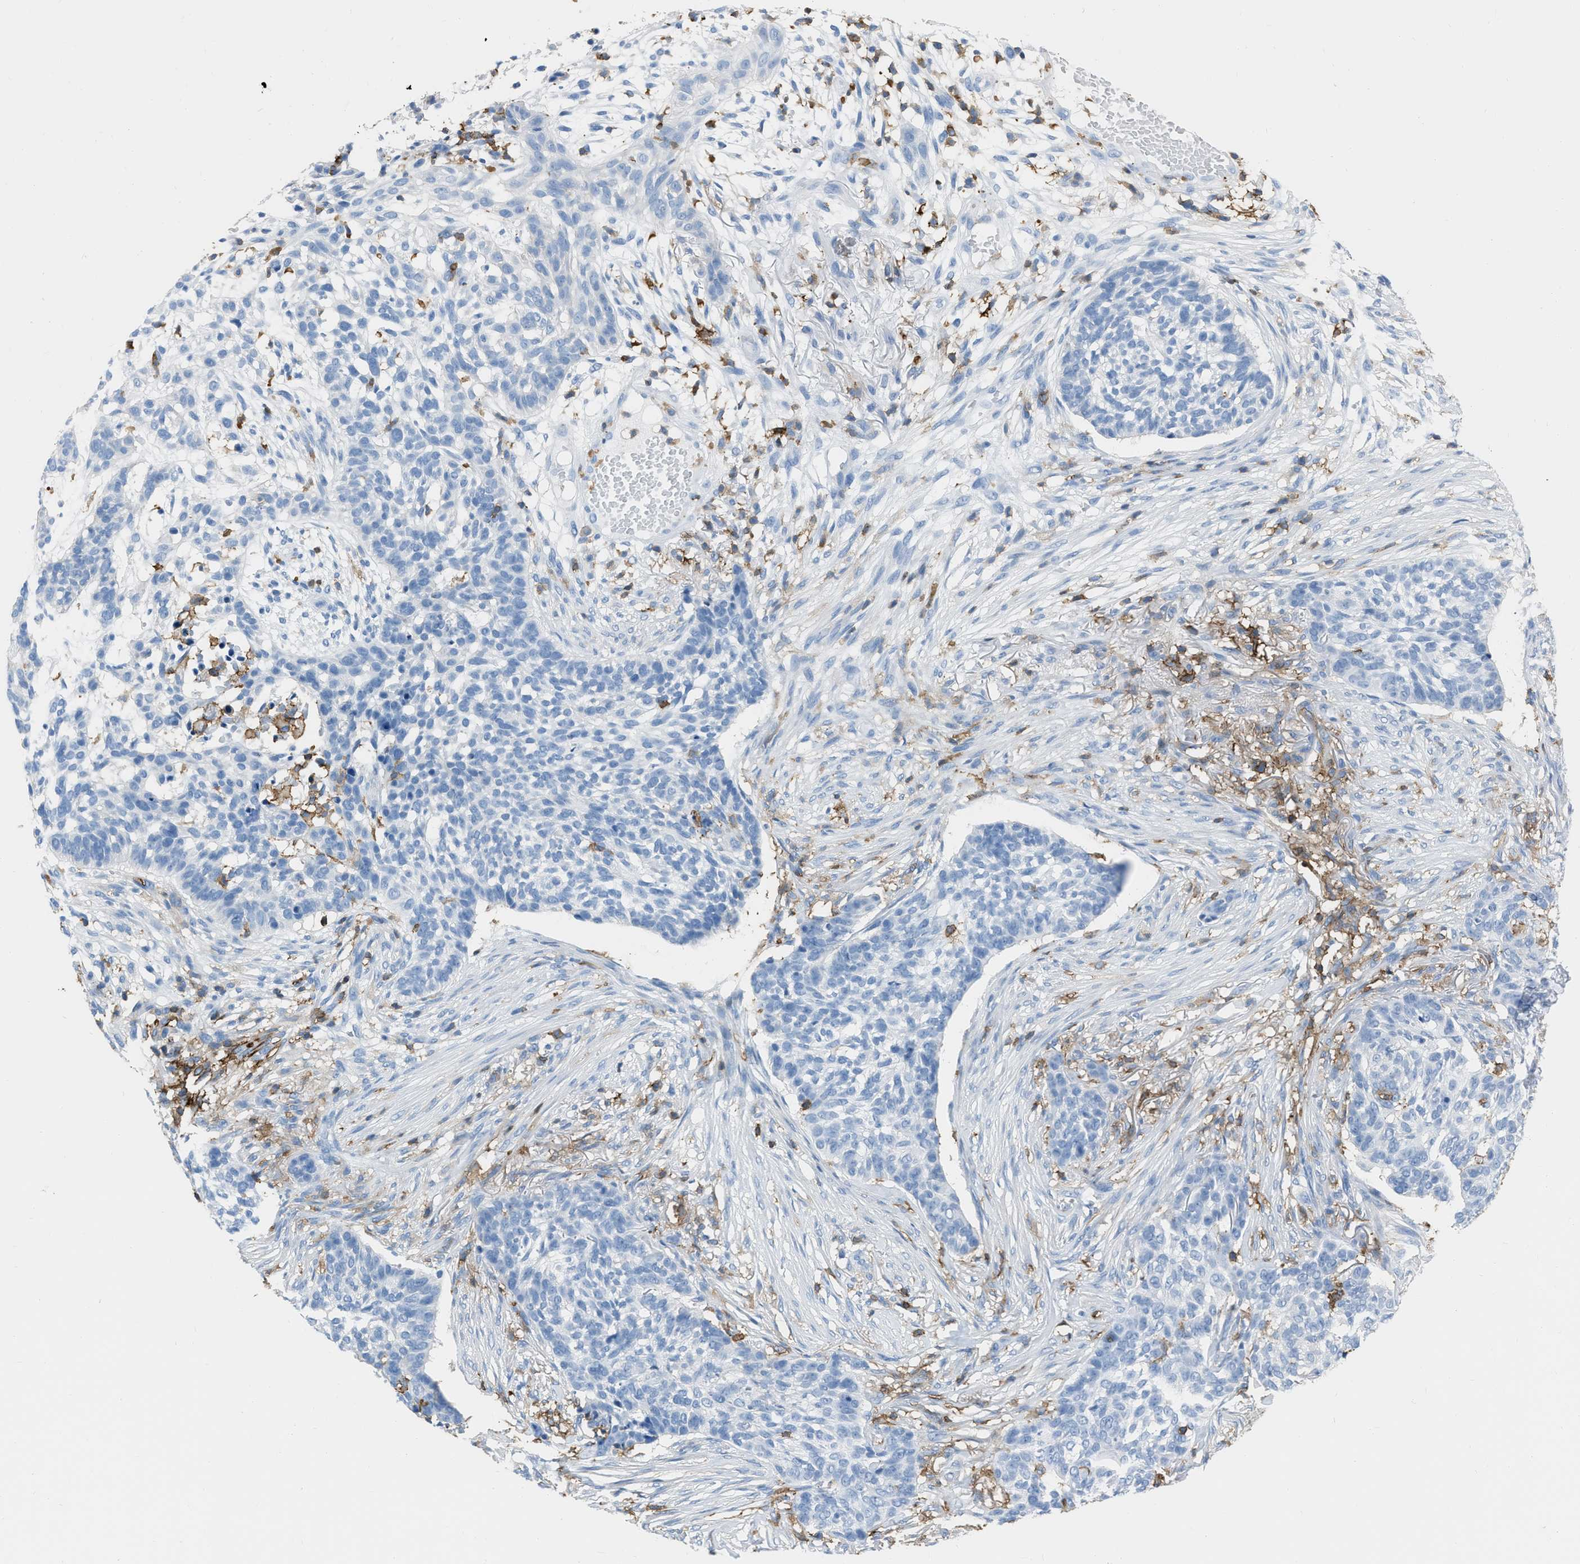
{"staining": {"intensity": "negative", "quantity": "none", "location": "none"}, "tissue": "skin cancer", "cell_type": "Tumor cells", "image_type": "cancer", "snomed": [{"axis": "morphology", "description": "Basal cell carcinoma"}, {"axis": "topography", "description": "Skin"}], "caption": "Immunohistochemistry (IHC) micrograph of neoplastic tissue: human skin basal cell carcinoma stained with DAB (3,3'-diaminobenzidine) demonstrates no significant protein positivity in tumor cells. (IHC, brightfield microscopy, high magnification).", "gene": "LSP1", "patient": {"sex": "male", "age": 85}}